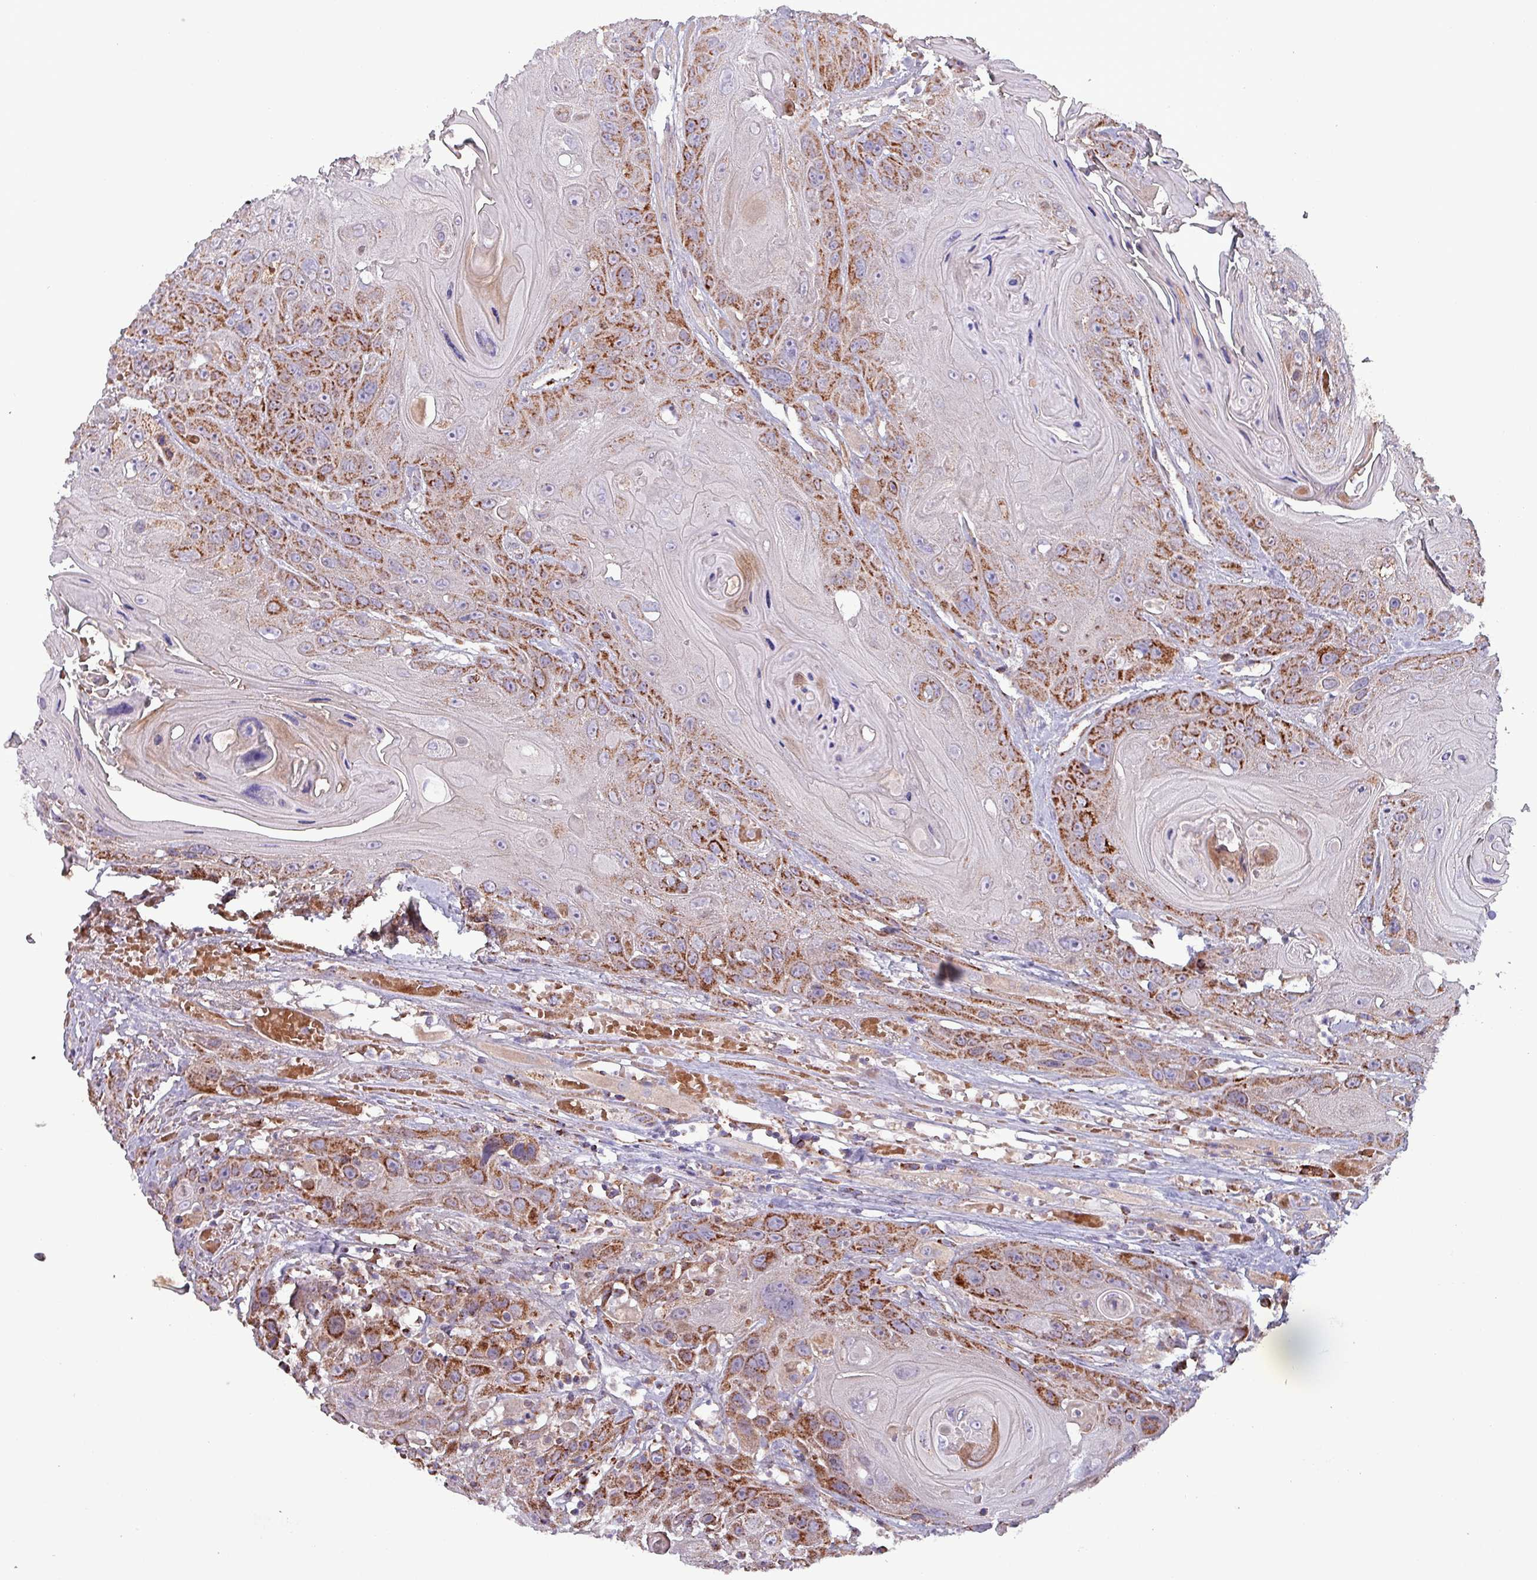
{"staining": {"intensity": "strong", "quantity": "25%-75%", "location": "cytoplasmic/membranous"}, "tissue": "head and neck cancer", "cell_type": "Tumor cells", "image_type": "cancer", "snomed": [{"axis": "morphology", "description": "Squamous cell carcinoma, NOS"}, {"axis": "topography", "description": "Head-Neck"}], "caption": "Immunohistochemical staining of human head and neck squamous cell carcinoma exhibits high levels of strong cytoplasmic/membranous staining in approximately 25%-75% of tumor cells.", "gene": "ZNF322", "patient": {"sex": "female", "age": 59}}